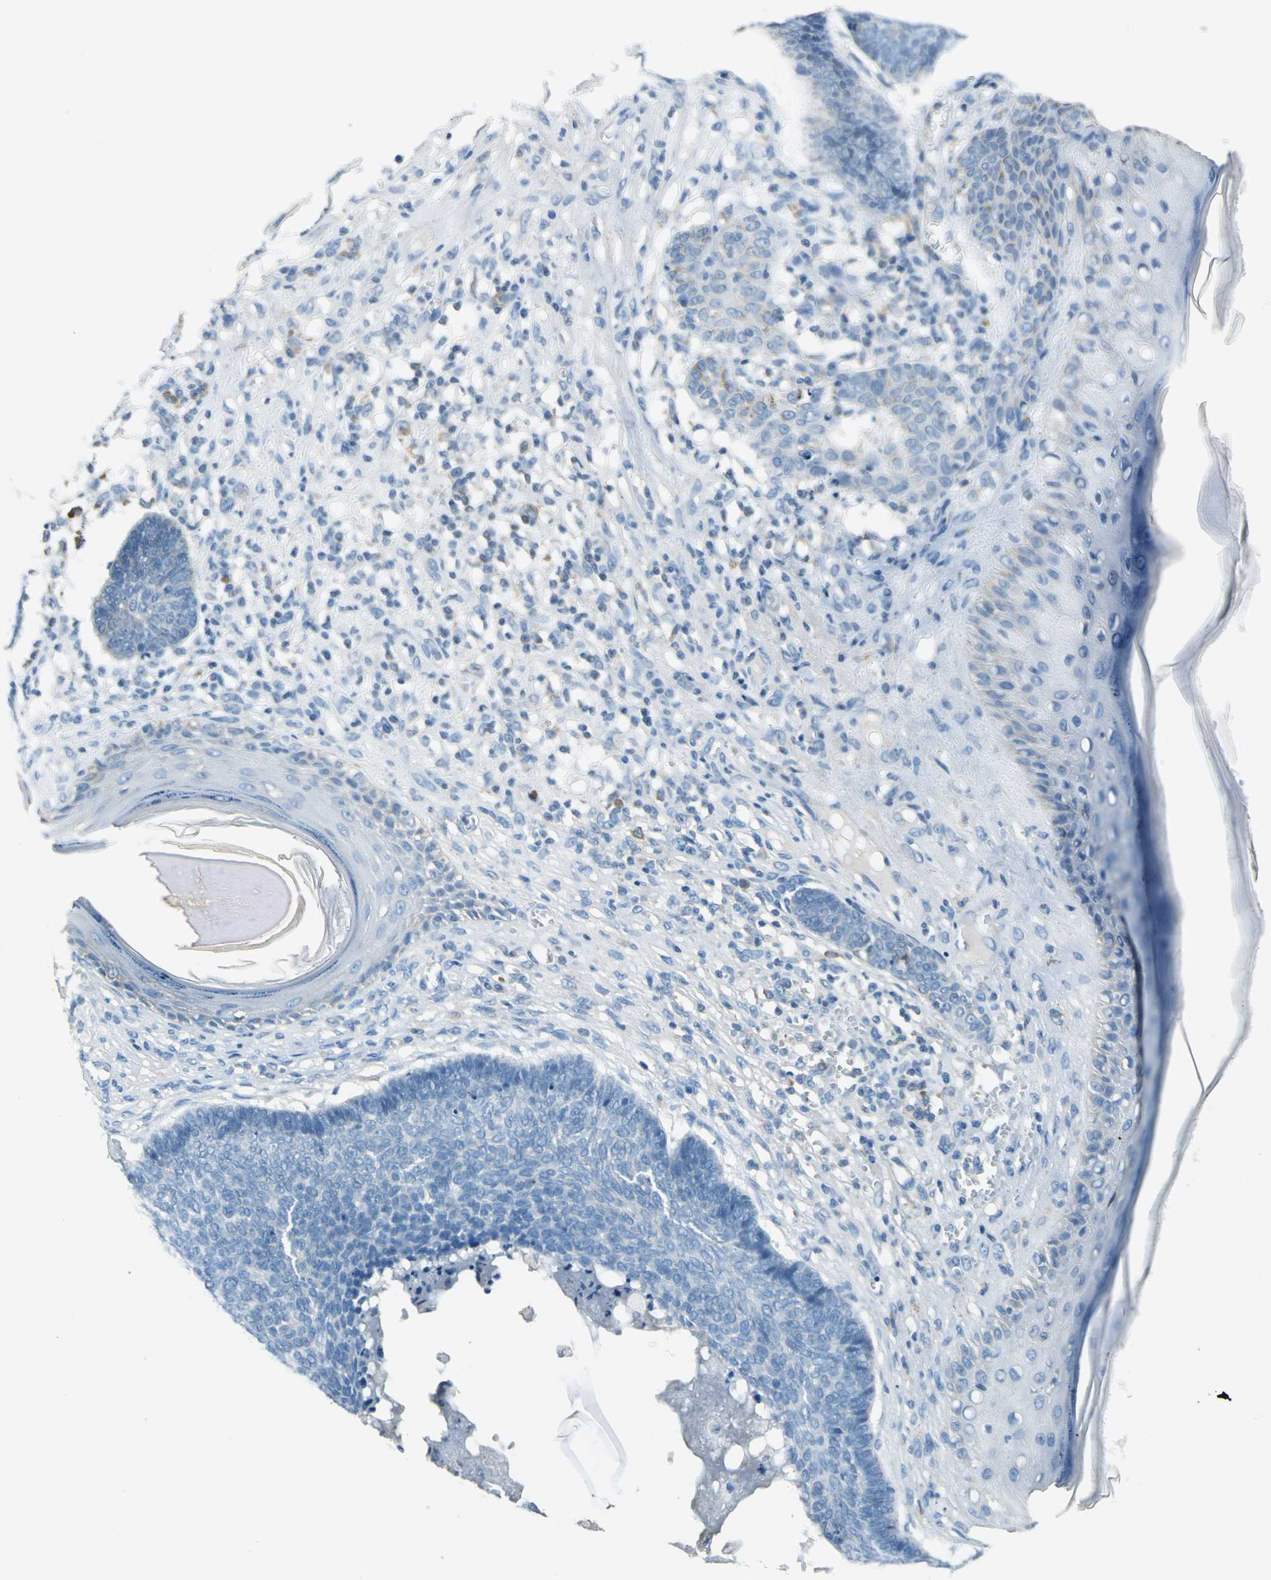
{"staining": {"intensity": "negative", "quantity": "none", "location": "none"}, "tissue": "skin cancer", "cell_type": "Tumor cells", "image_type": "cancer", "snomed": [{"axis": "morphology", "description": "Basal cell carcinoma"}, {"axis": "topography", "description": "Skin"}], "caption": "Immunohistochemistry of human skin basal cell carcinoma demonstrates no expression in tumor cells. (Stains: DAB (3,3'-diaminobenzidine) IHC with hematoxylin counter stain, Microscopy: brightfield microscopy at high magnification).", "gene": "PRKCA", "patient": {"sex": "male", "age": 84}}